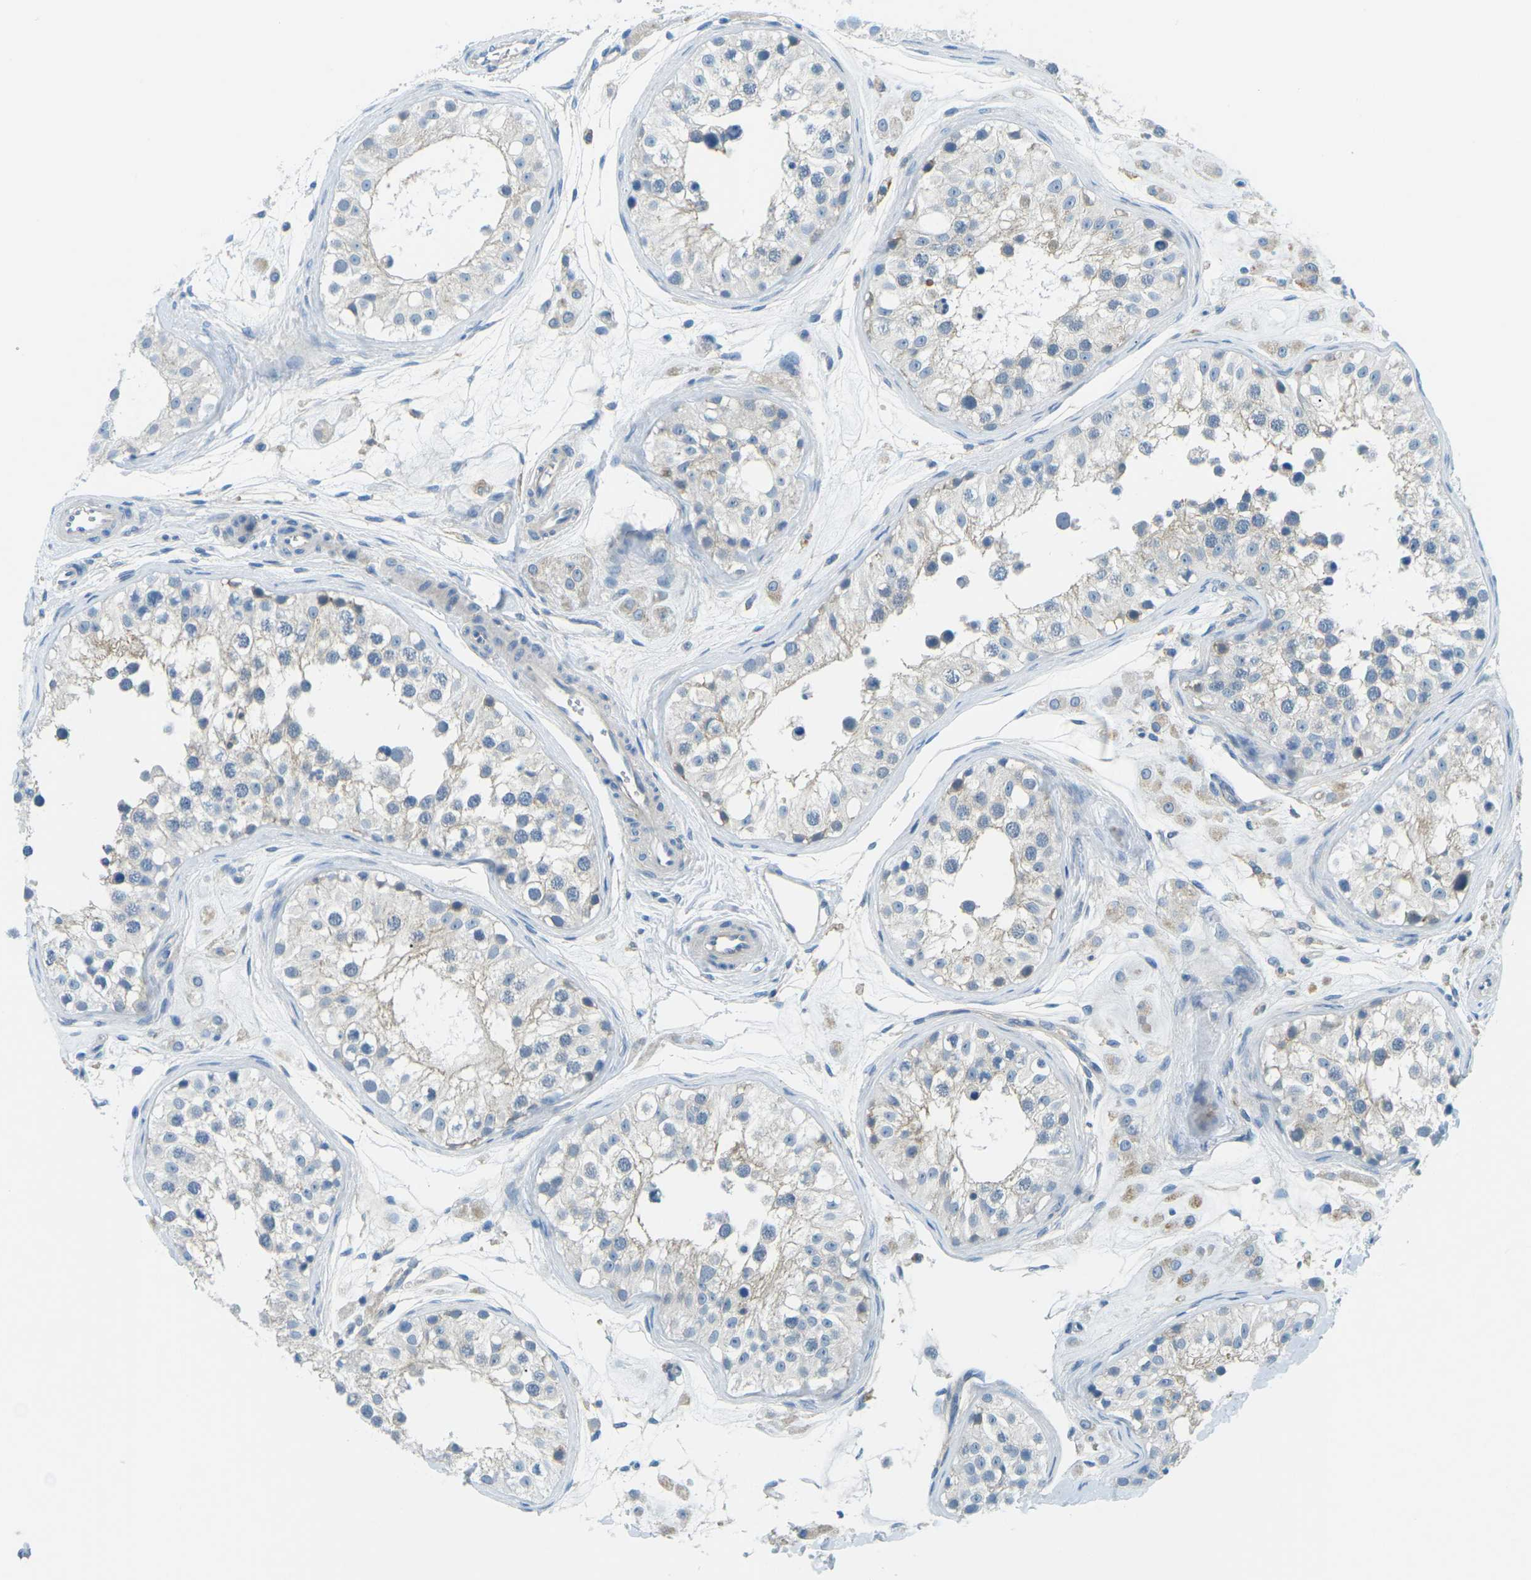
{"staining": {"intensity": "weak", "quantity": "<25%", "location": "cytoplasmic/membranous"}, "tissue": "testis", "cell_type": "Cells in seminiferous ducts", "image_type": "normal", "snomed": [{"axis": "morphology", "description": "Normal tissue, NOS"}, {"axis": "morphology", "description": "Adenocarcinoma, metastatic, NOS"}, {"axis": "topography", "description": "Testis"}], "caption": "DAB (3,3'-diaminobenzidine) immunohistochemical staining of benign testis exhibits no significant expression in cells in seminiferous ducts.", "gene": "CD47", "patient": {"sex": "male", "age": 26}}